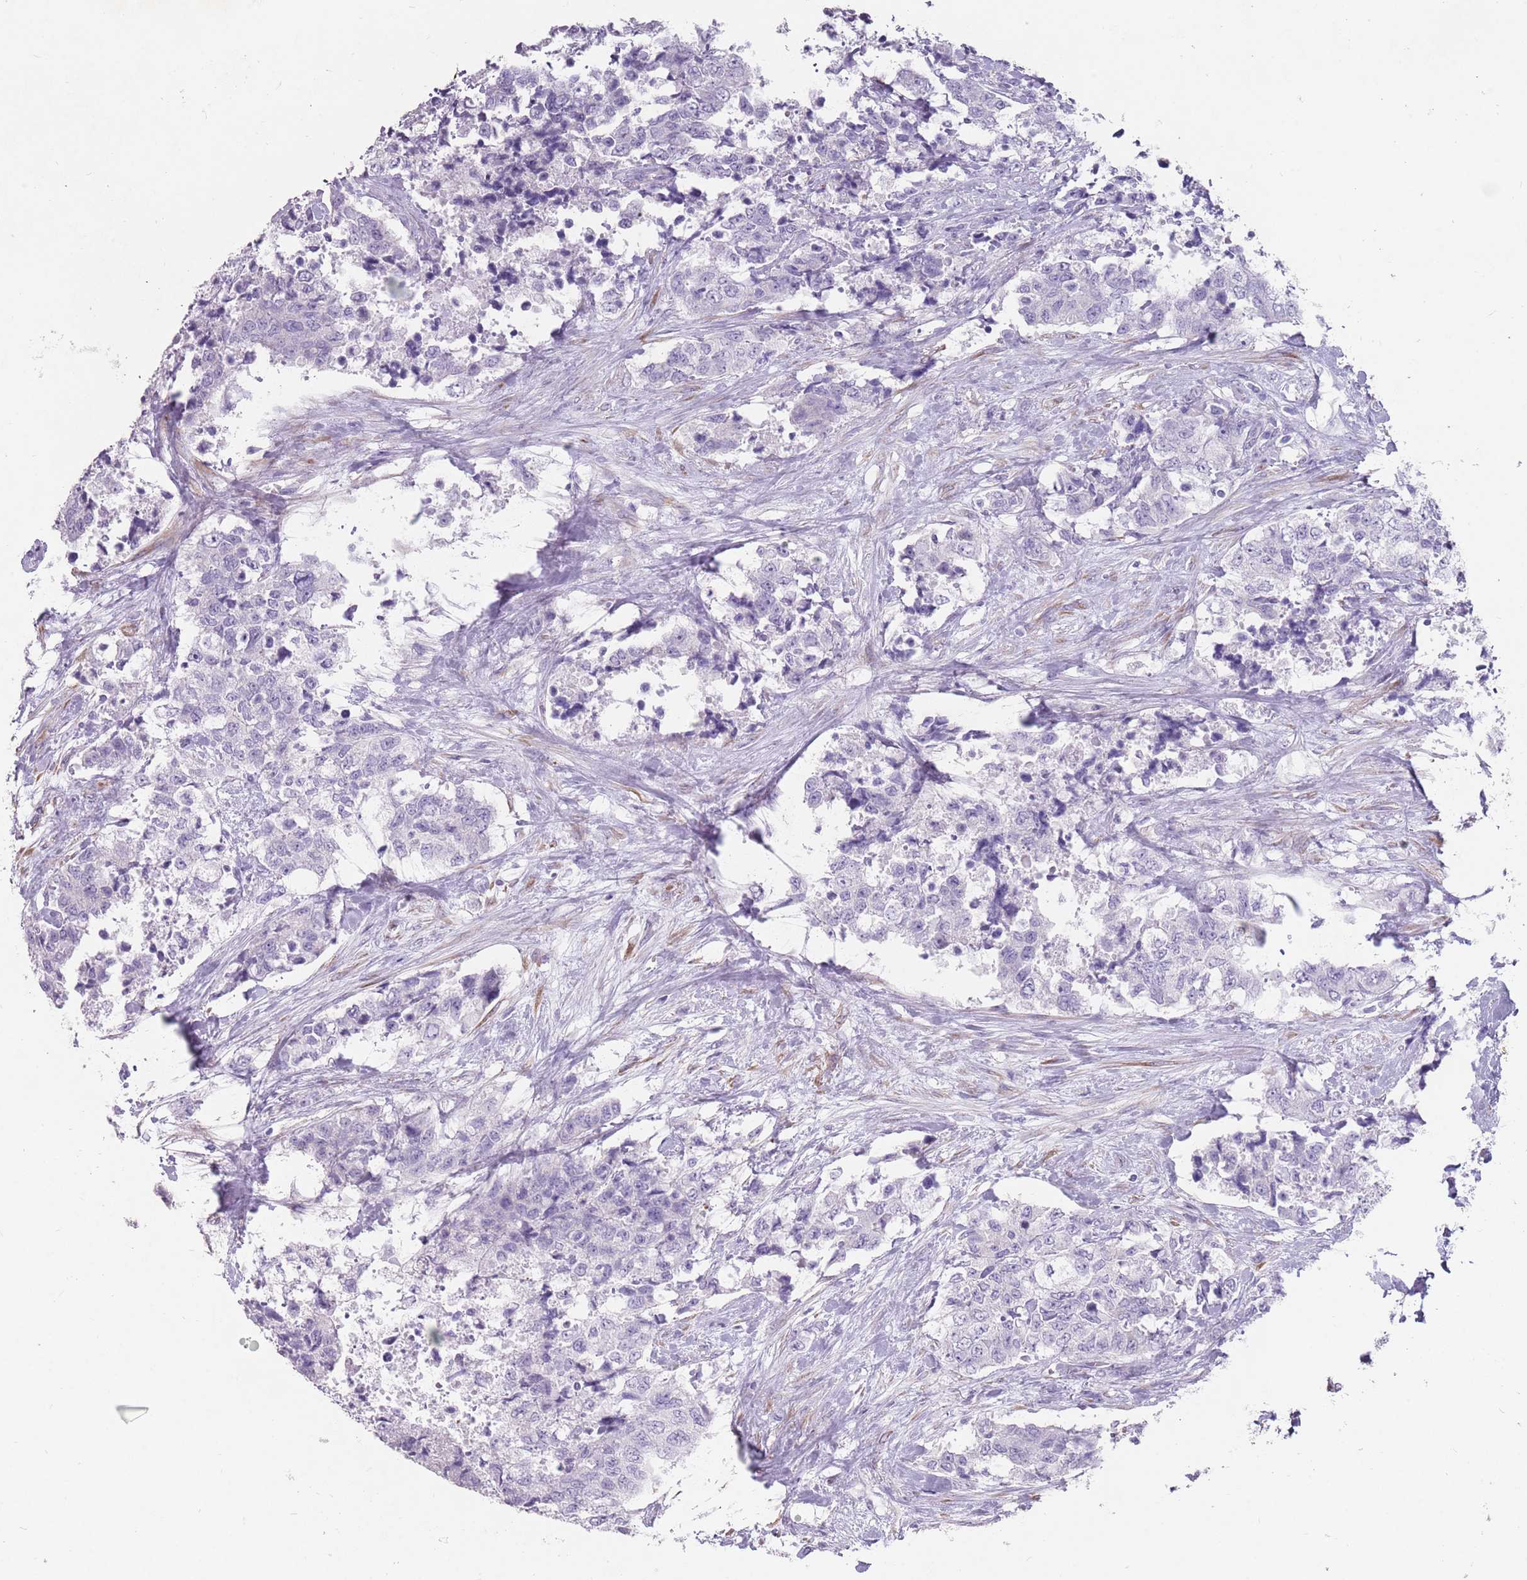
{"staining": {"intensity": "negative", "quantity": "none", "location": "none"}, "tissue": "urothelial cancer", "cell_type": "Tumor cells", "image_type": "cancer", "snomed": [{"axis": "morphology", "description": "Urothelial carcinoma, High grade"}, {"axis": "topography", "description": "Urinary bladder"}], "caption": "Tumor cells are negative for protein expression in human urothelial carcinoma (high-grade).", "gene": "DDX4", "patient": {"sex": "female", "age": 78}}